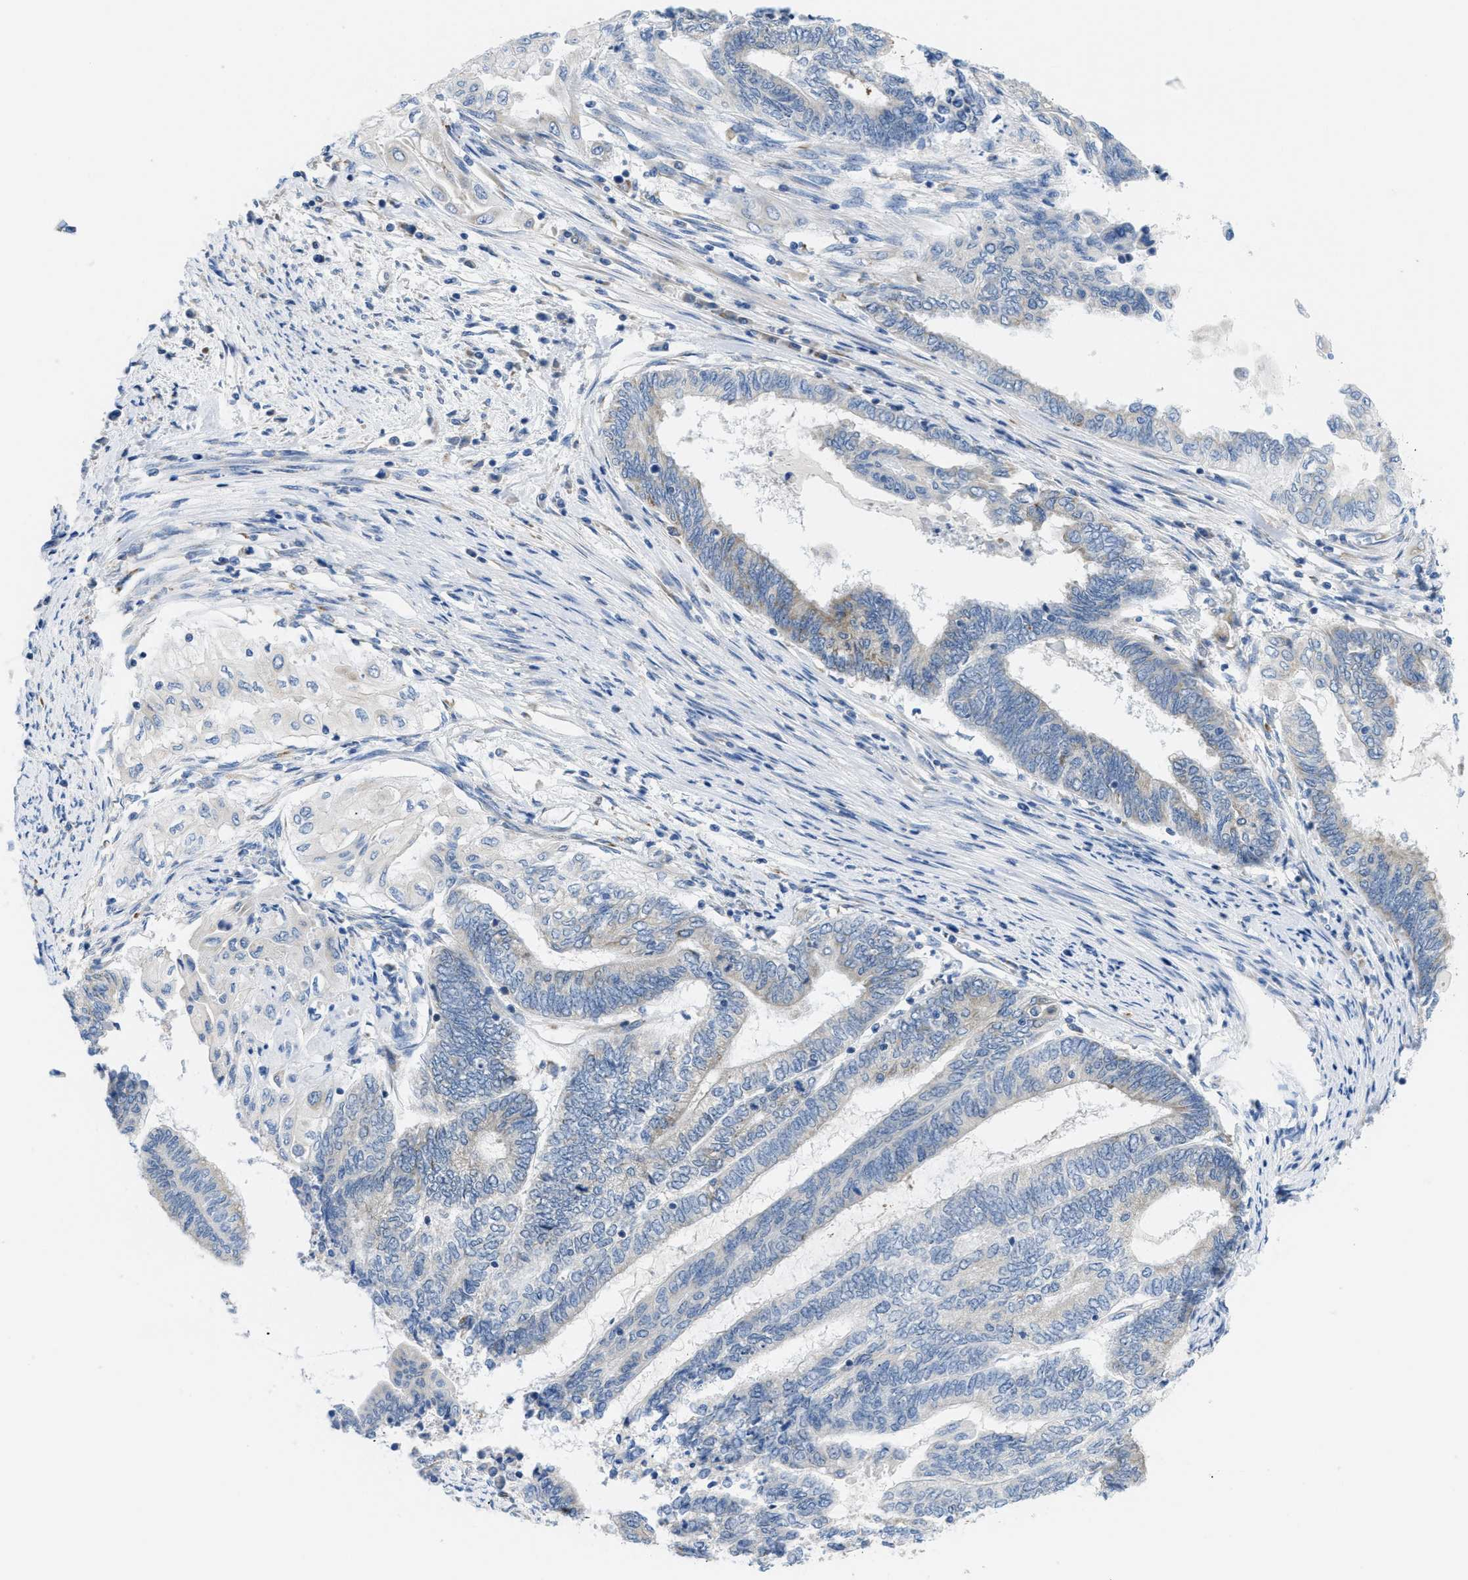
{"staining": {"intensity": "weak", "quantity": "<25%", "location": "cytoplasmic/membranous"}, "tissue": "endometrial cancer", "cell_type": "Tumor cells", "image_type": "cancer", "snomed": [{"axis": "morphology", "description": "Adenocarcinoma, NOS"}, {"axis": "topography", "description": "Uterus"}, {"axis": "topography", "description": "Endometrium"}], "caption": "This is a histopathology image of immunohistochemistry staining of endometrial adenocarcinoma, which shows no positivity in tumor cells. (DAB (3,3'-diaminobenzidine) IHC with hematoxylin counter stain).", "gene": "PTDSS1", "patient": {"sex": "female", "age": 70}}